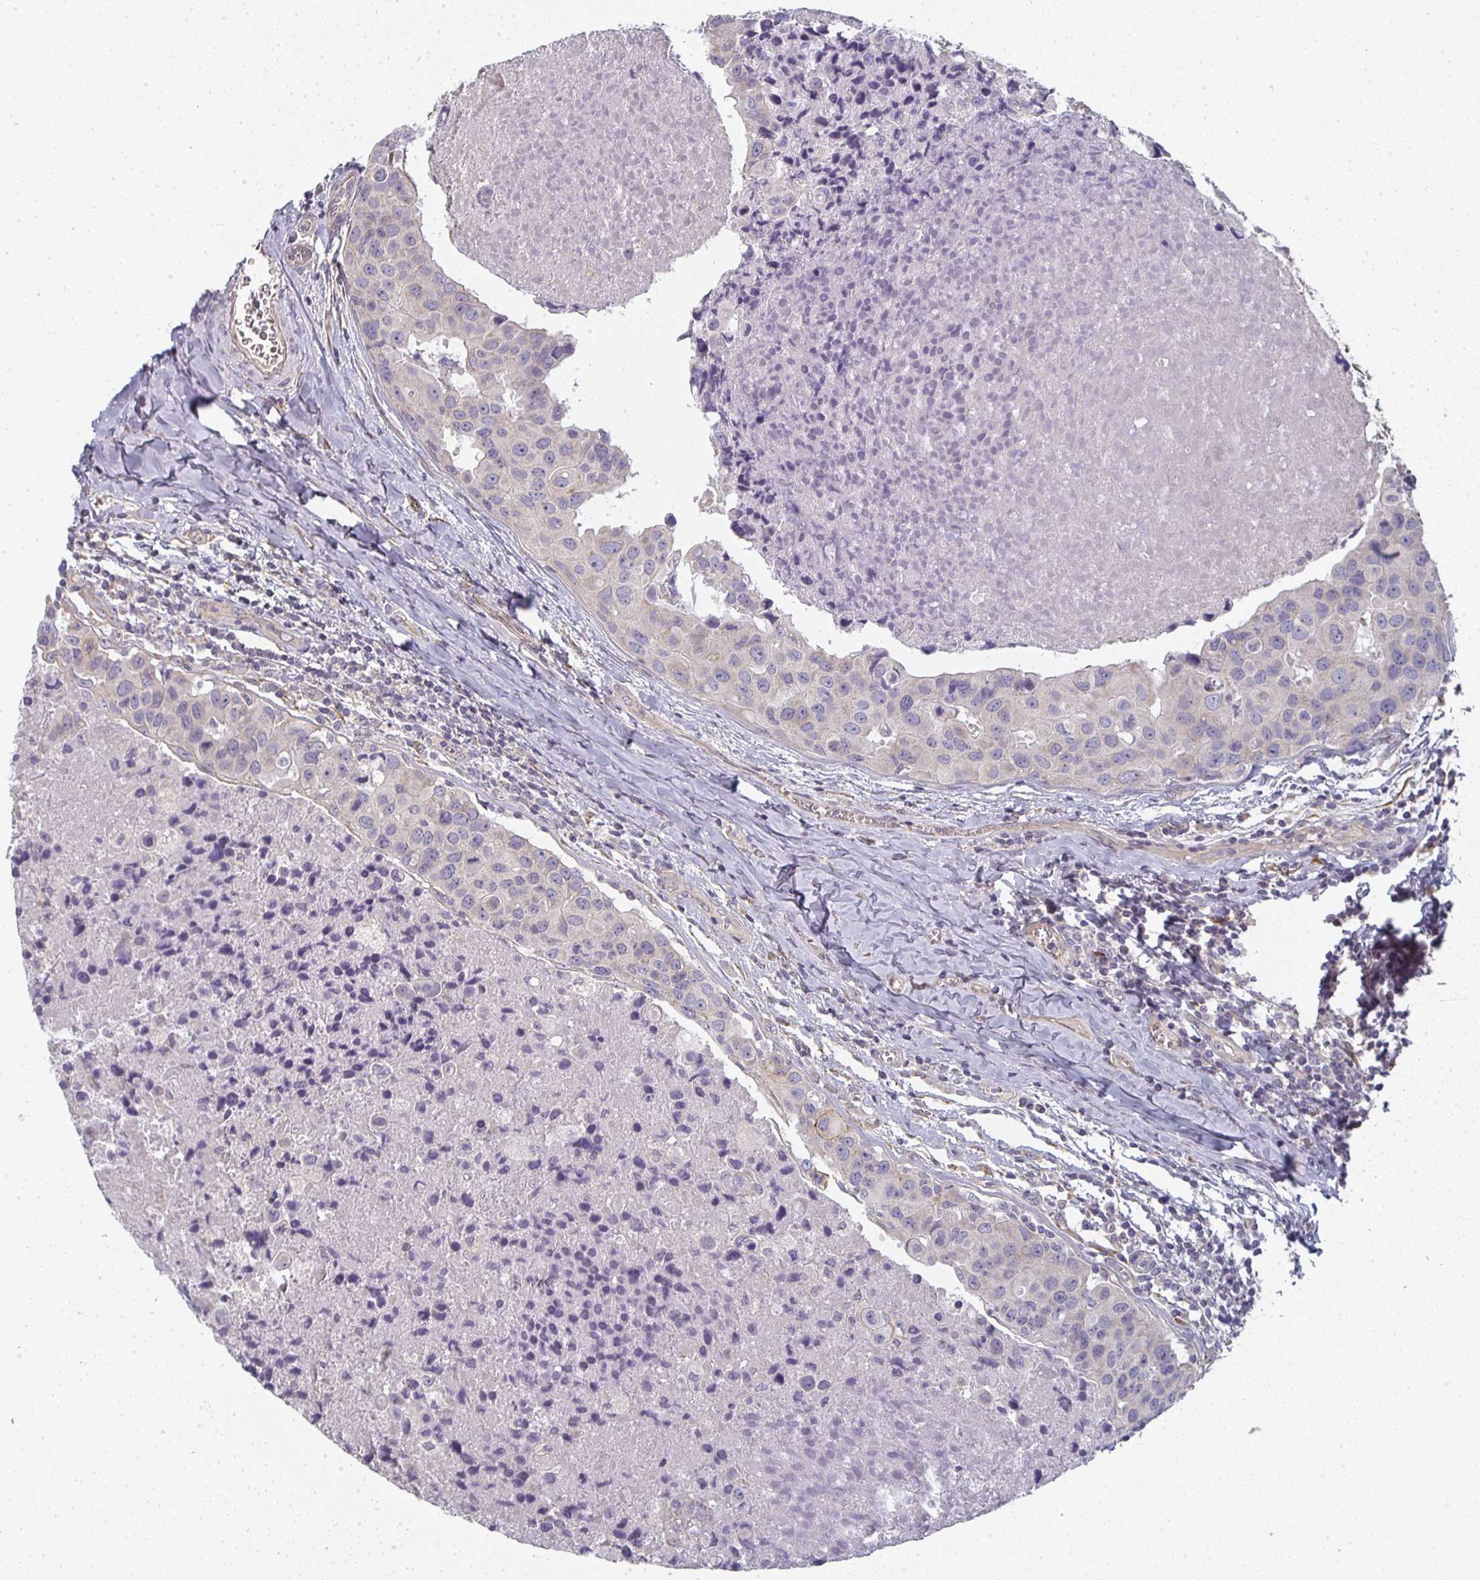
{"staining": {"intensity": "negative", "quantity": "none", "location": "none"}, "tissue": "breast cancer", "cell_type": "Tumor cells", "image_type": "cancer", "snomed": [{"axis": "morphology", "description": "Duct carcinoma"}, {"axis": "topography", "description": "Breast"}], "caption": "Tumor cells show no significant expression in invasive ductal carcinoma (breast). (DAB (3,3'-diaminobenzidine) immunohistochemistry (IHC) with hematoxylin counter stain).", "gene": "CTHRC1", "patient": {"sex": "female", "age": 24}}